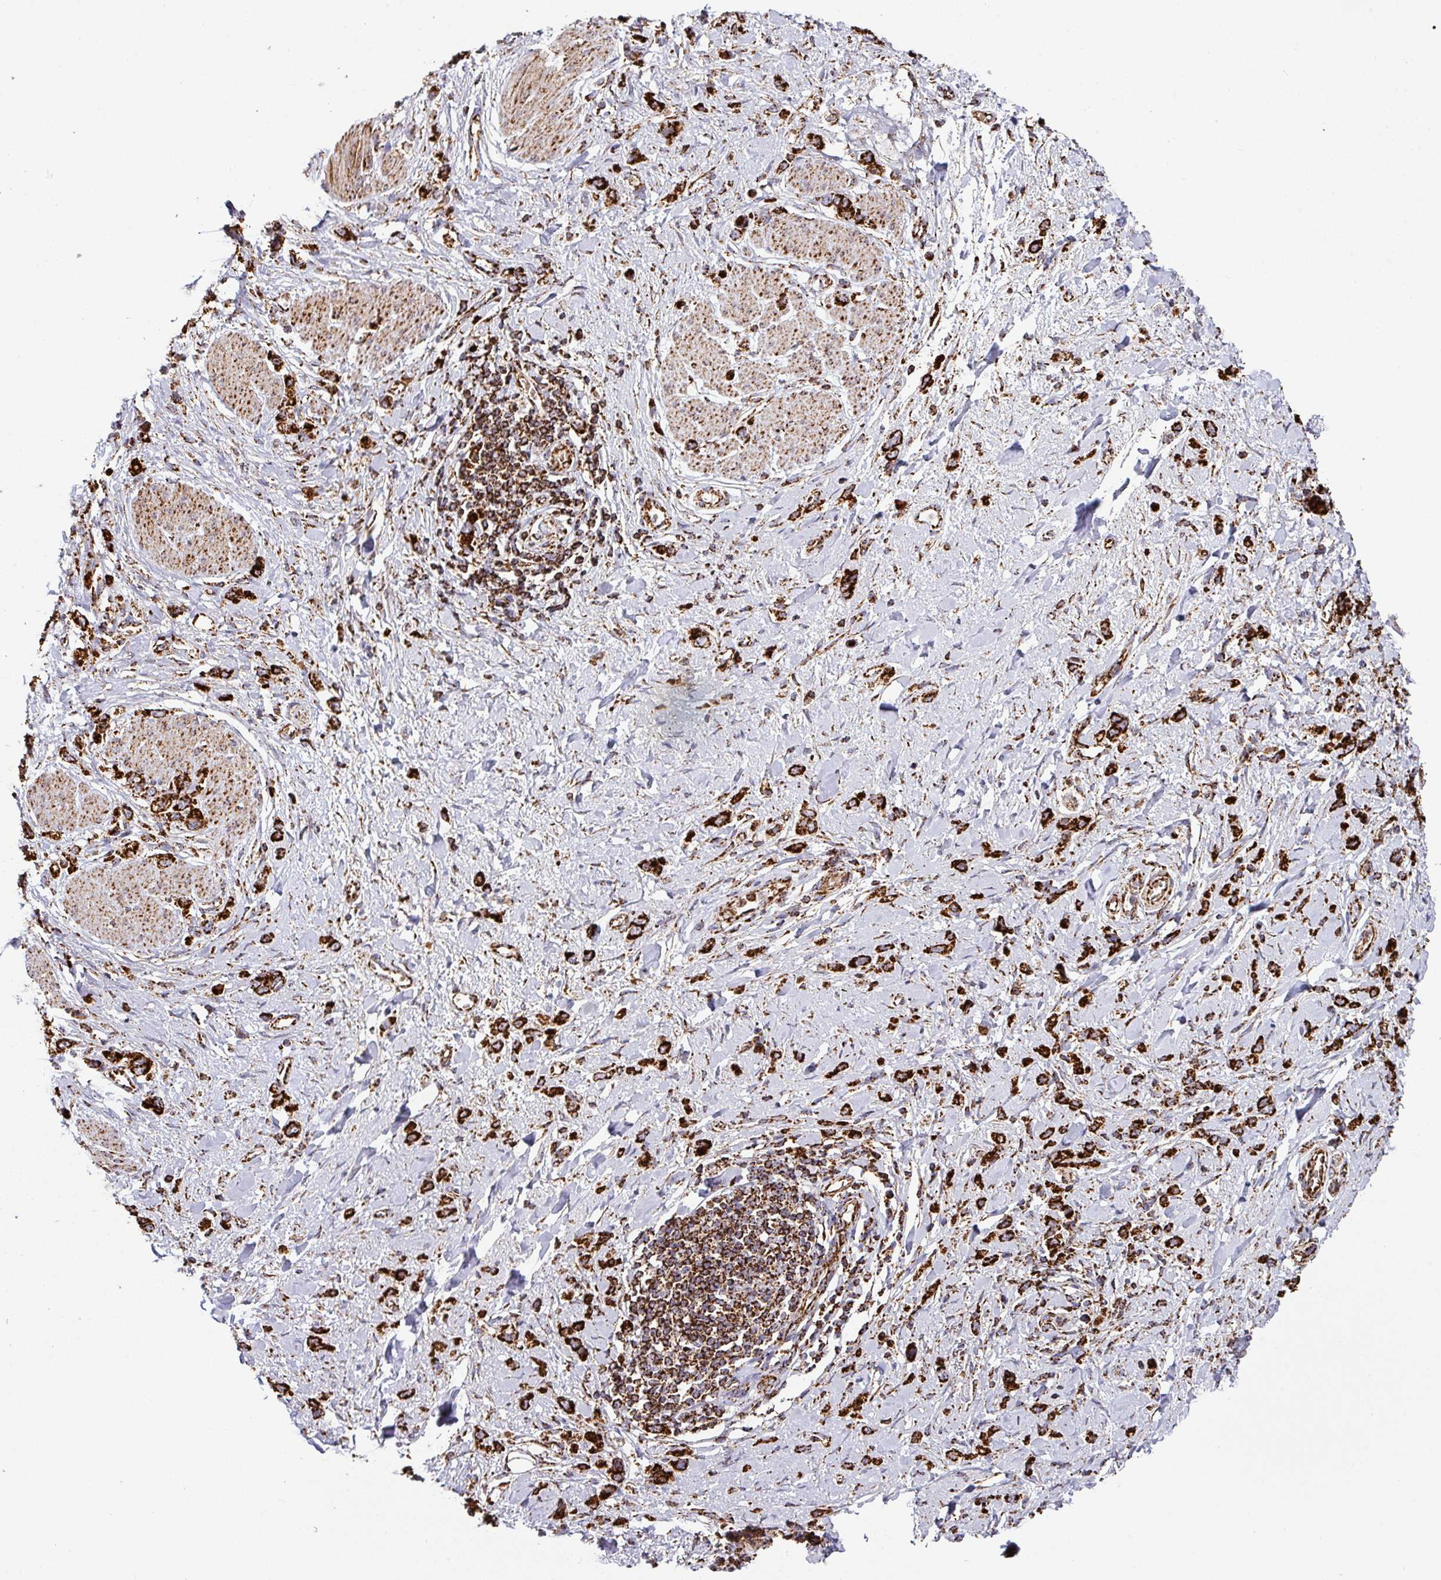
{"staining": {"intensity": "strong", "quantity": ">75%", "location": "cytoplasmic/membranous"}, "tissue": "stomach cancer", "cell_type": "Tumor cells", "image_type": "cancer", "snomed": [{"axis": "morphology", "description": "Adenocarcinoma, NOS"}, {"axis": "topography", "description": "Stomach"}], "caption": "Immunohistochemical staining of human stomach adenocarcinoma reveals high levels of strong cytoplasmic/membranous protein positivity in about >75% of tumor cells. The staining is performed using DAB (3,3'-diaminobenzidine) brown chromogen to label protein expression. The nuclei are counter-stained blue using hematoxylin.", "gene": "TRAP1", "patient": {"sex": "female", "age": 65}}